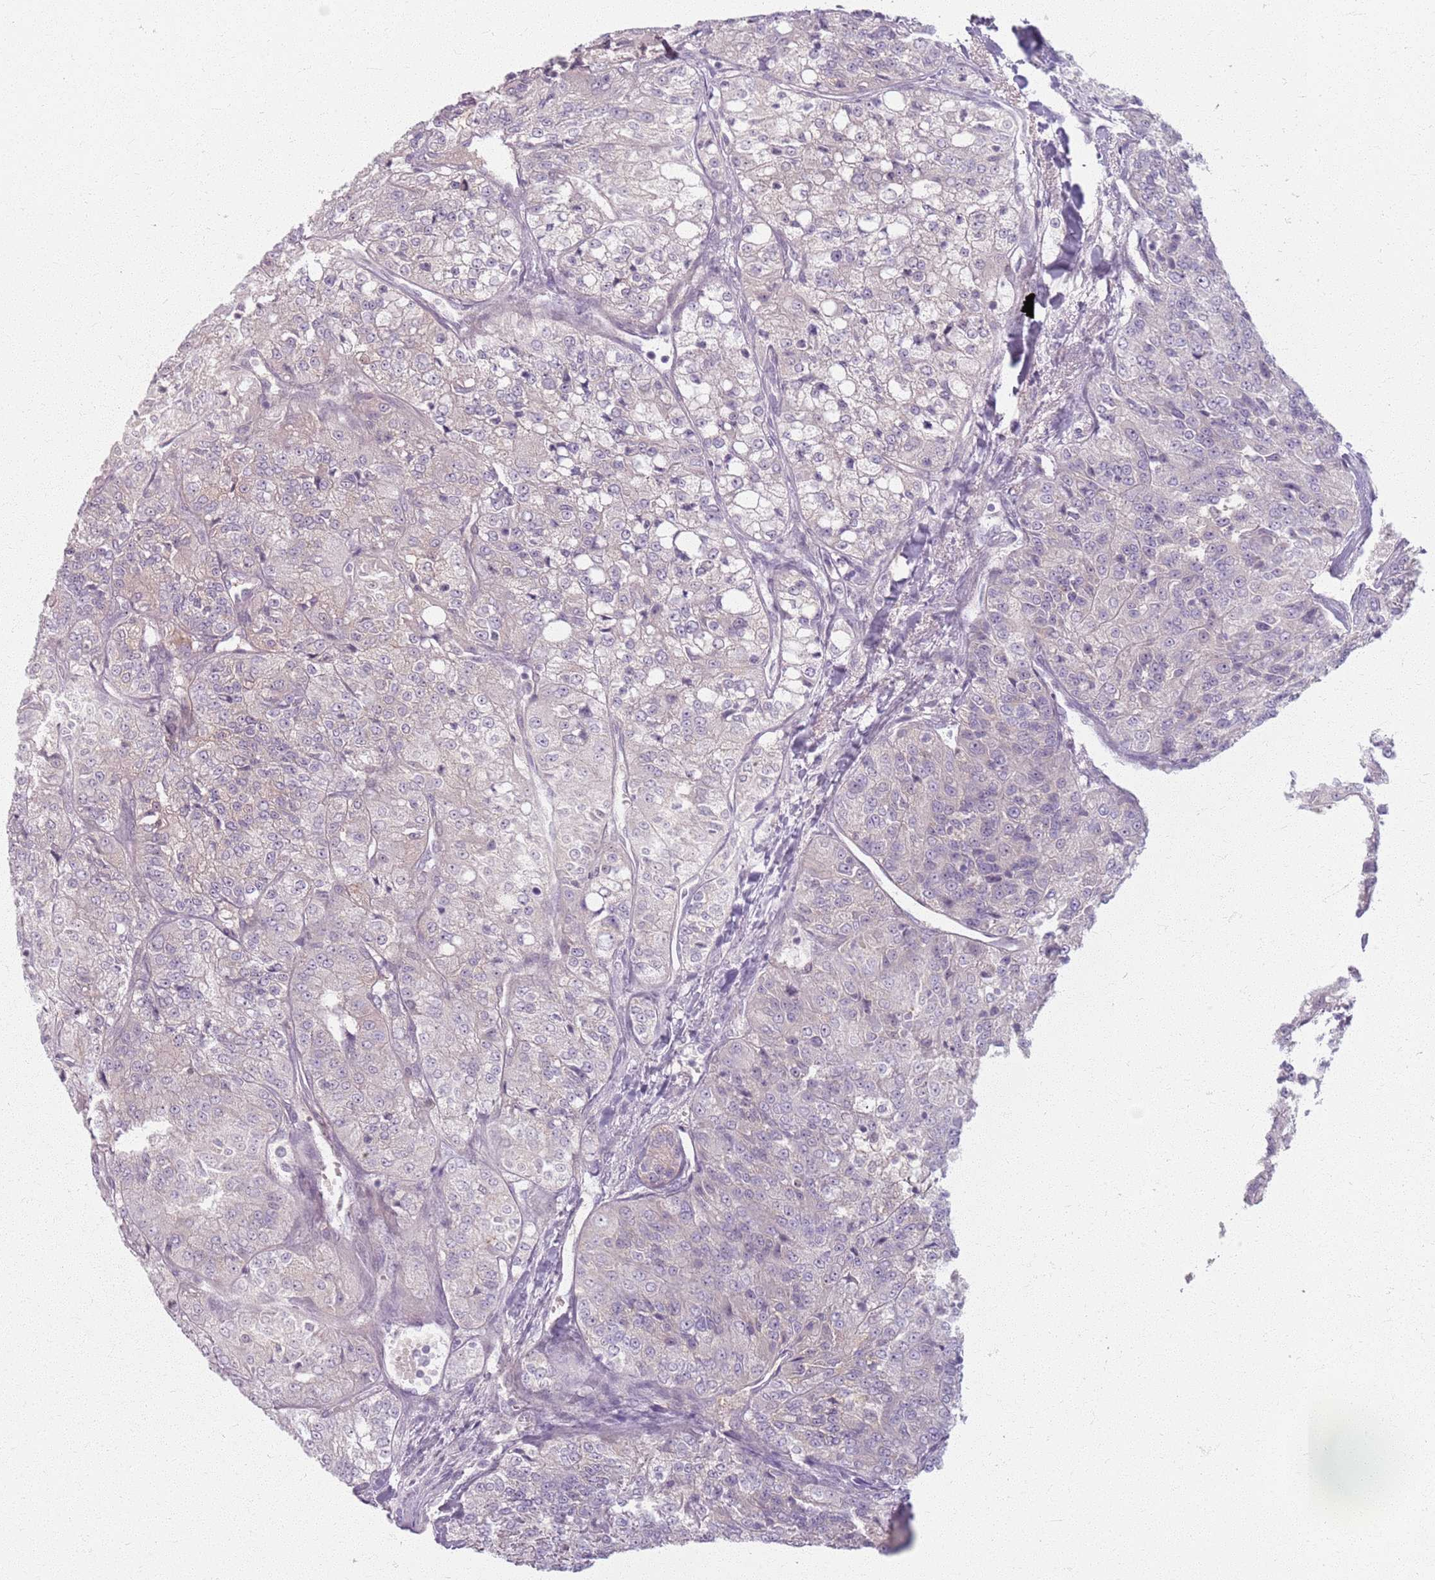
{"staining": {"intensity": "negative", "quantity": "none", "location": "none"}, "tissue": "renal cancer", "cell_type": "Tumor cells", "image_type": "cancer", "snomed": [{"axis": "morphology", "description": "Adenocarcinoma, NOS"}, {"axis": "topography", "description": "Kidney"}], "caption": "A histopathology image of renal cancer stained for a protein shows no brown staining in tumor cells.", "gene": "CRIPT", "patient": {"sex": "female", "age": 63}}